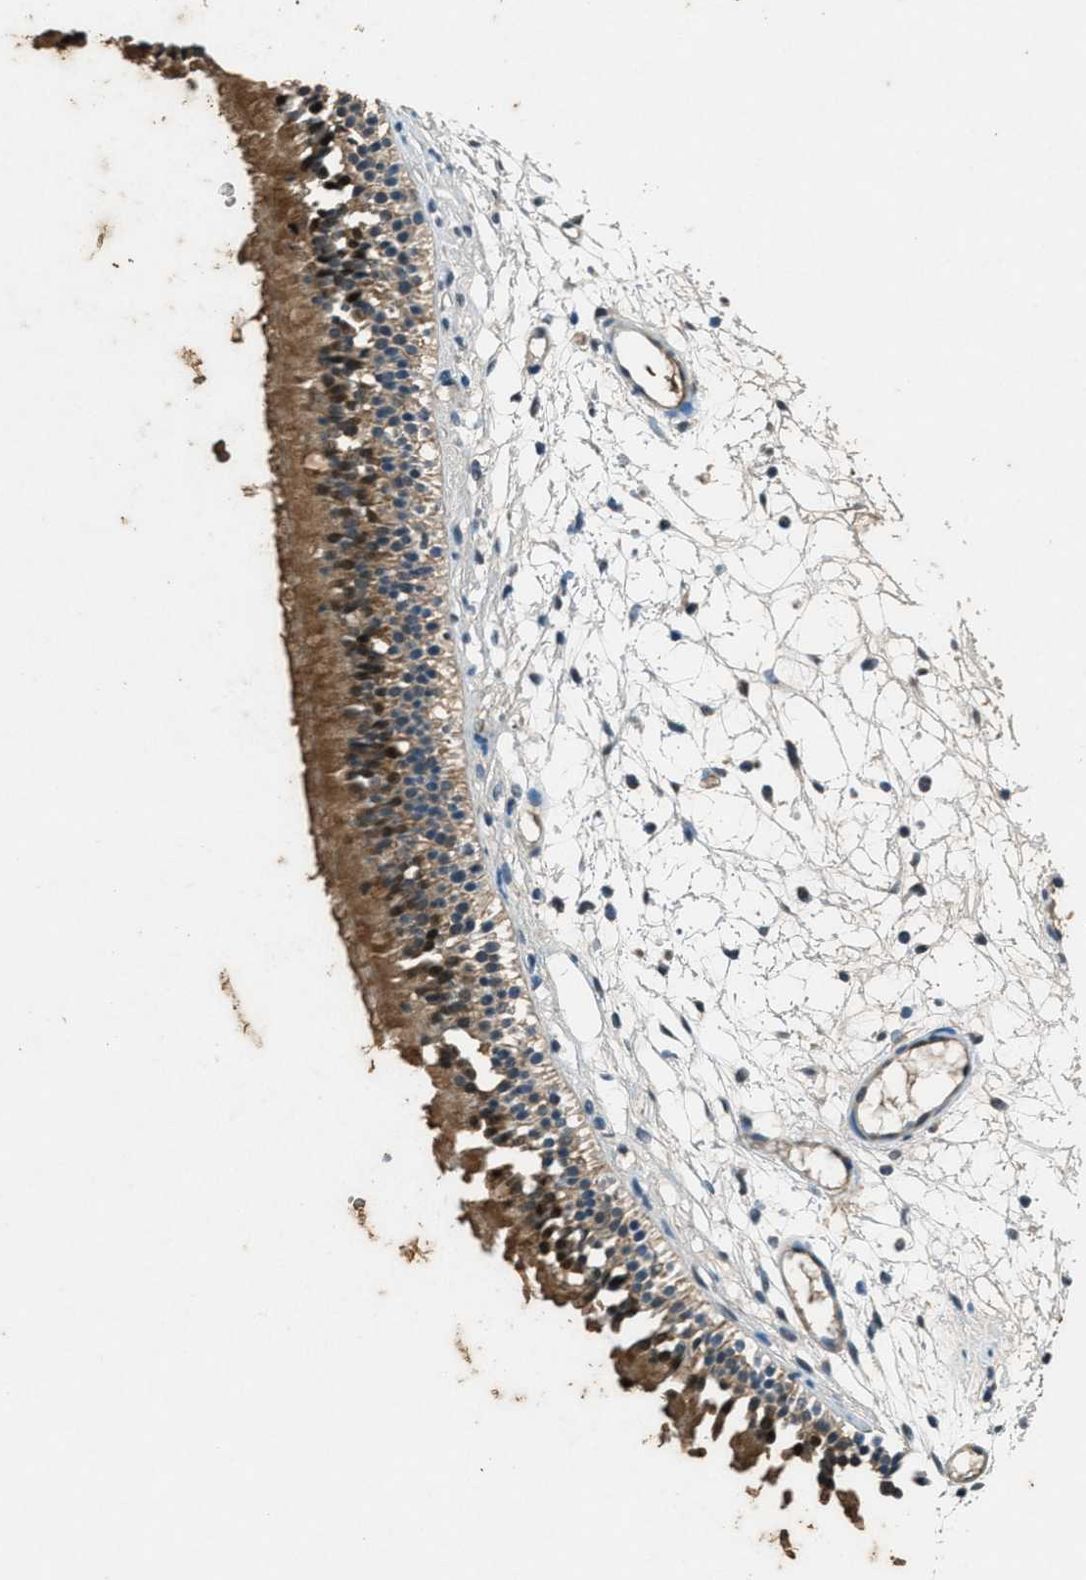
{"staining": {"intensity": "moderate", "quantity": ">75%", "location": "cytoplasmic/membranous,nuclear"}, "tissue": "nasopharynx", "cell_type": "Respiratory epithelial cells", "image_type": "normal", "snomed": [{"axis": "morphology", "description": "Normal tissue, NOS"}, {"axis": "topography", "description": "Nasopharynx"}], "caption": "Protein analysis of unremarkable nasopharynx displays moderate cytoplasmic/membranous,nuclear staining in approximately >75% of respiratory epithelial cells.", "gene": "DUSP6", "patient": {"sex": "female", "age": 54}}